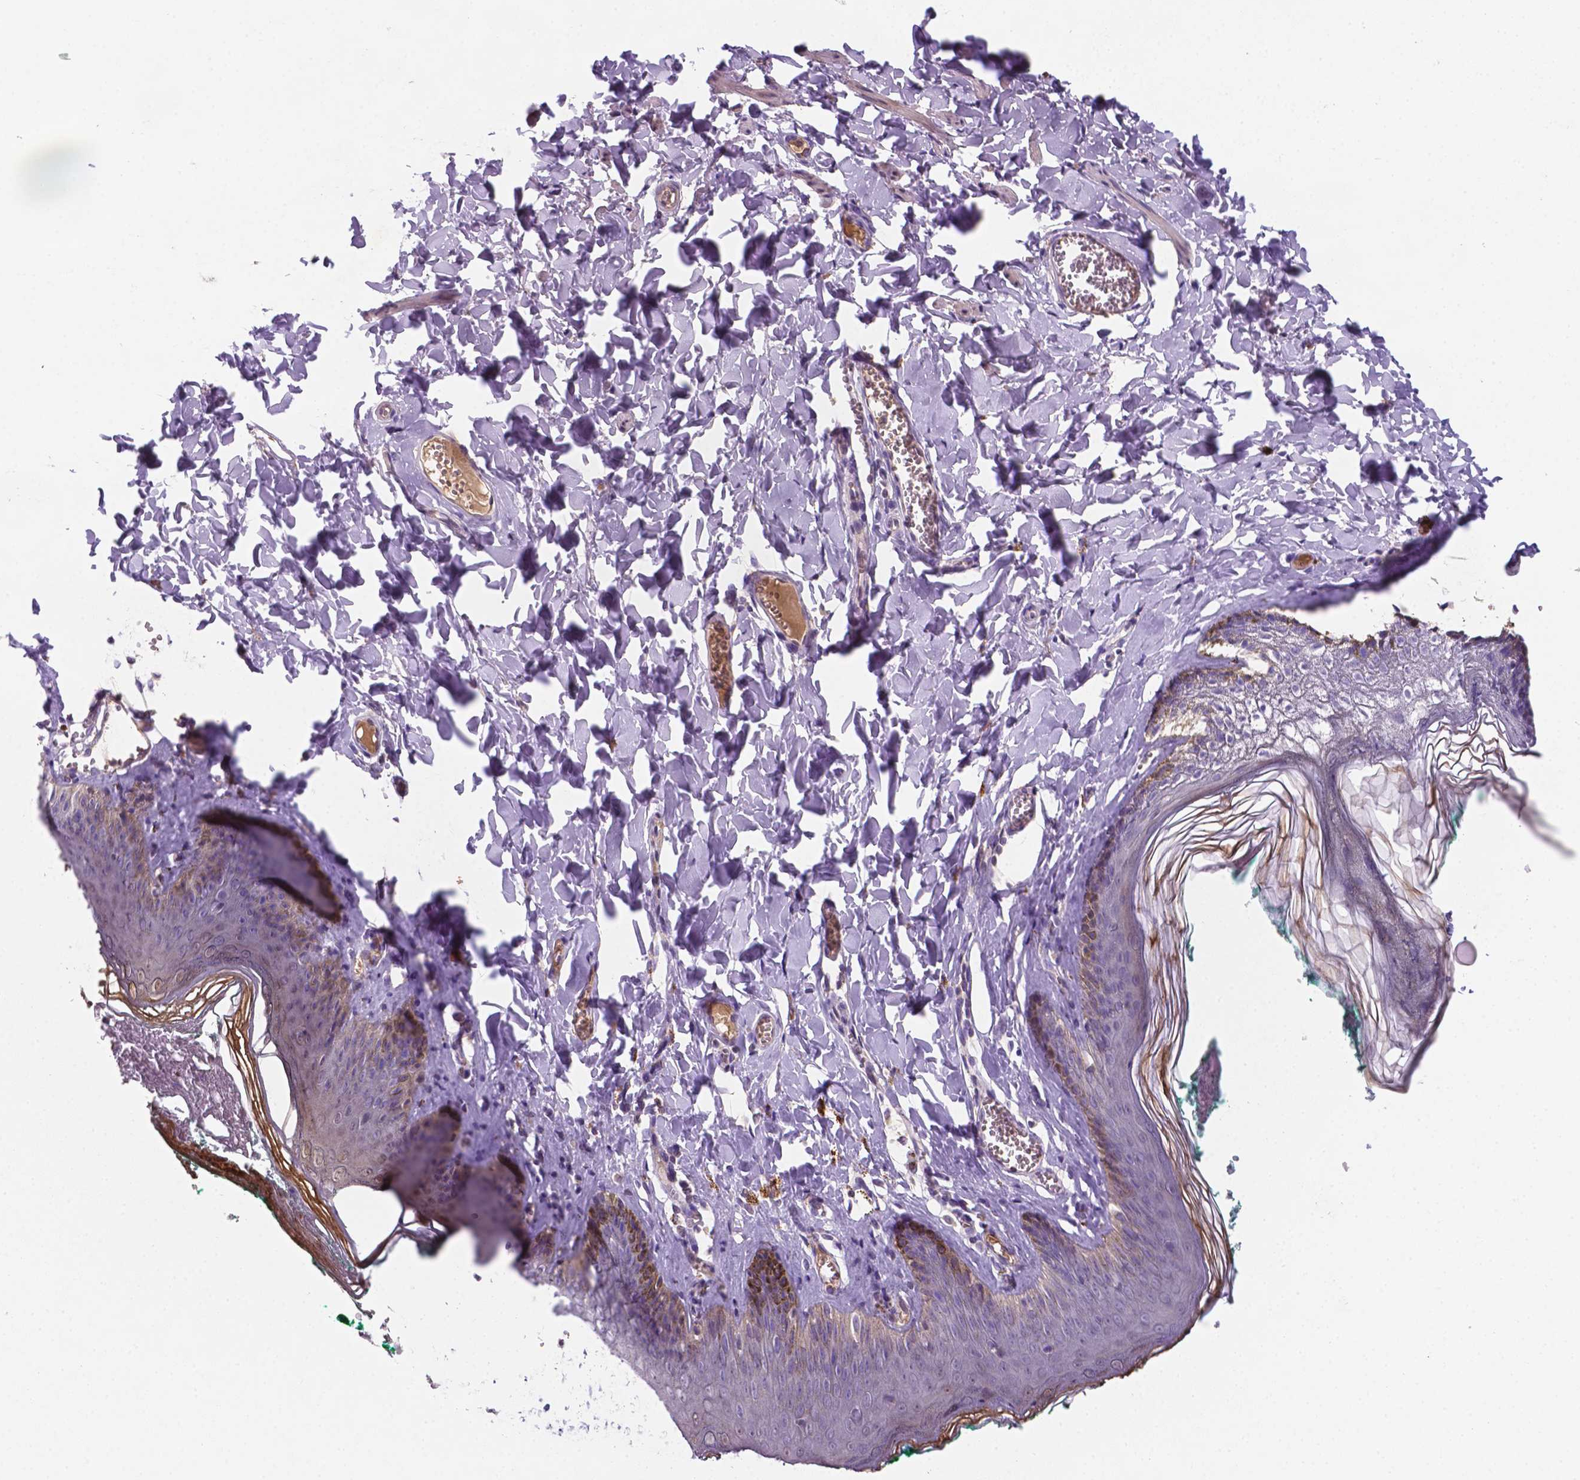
{"staining": {"intensity": "moderate", "quantity": "<25%", "location": "cytoplasmic/membranous"}, "tissue": "skin", "cell_type": "Epidermal cells", "image_type": "normal", "snomed": [{"axis": "morphology", "description": "Normal tissue, NOS"}, {"axis": "topography", "description": "Vulva"}, {"axis": "topography", "description": "Peripheral nerve tissue"}], "caption": "IHC photomicrograph of benign human skin stained for a protein (brown), which displays low levels of moderate cytoplasmic/membranous positivity in approximately <25% of epidermal cells.", "gene": "TM4SF20", "patient": {"sex": "female", "age": 66}}